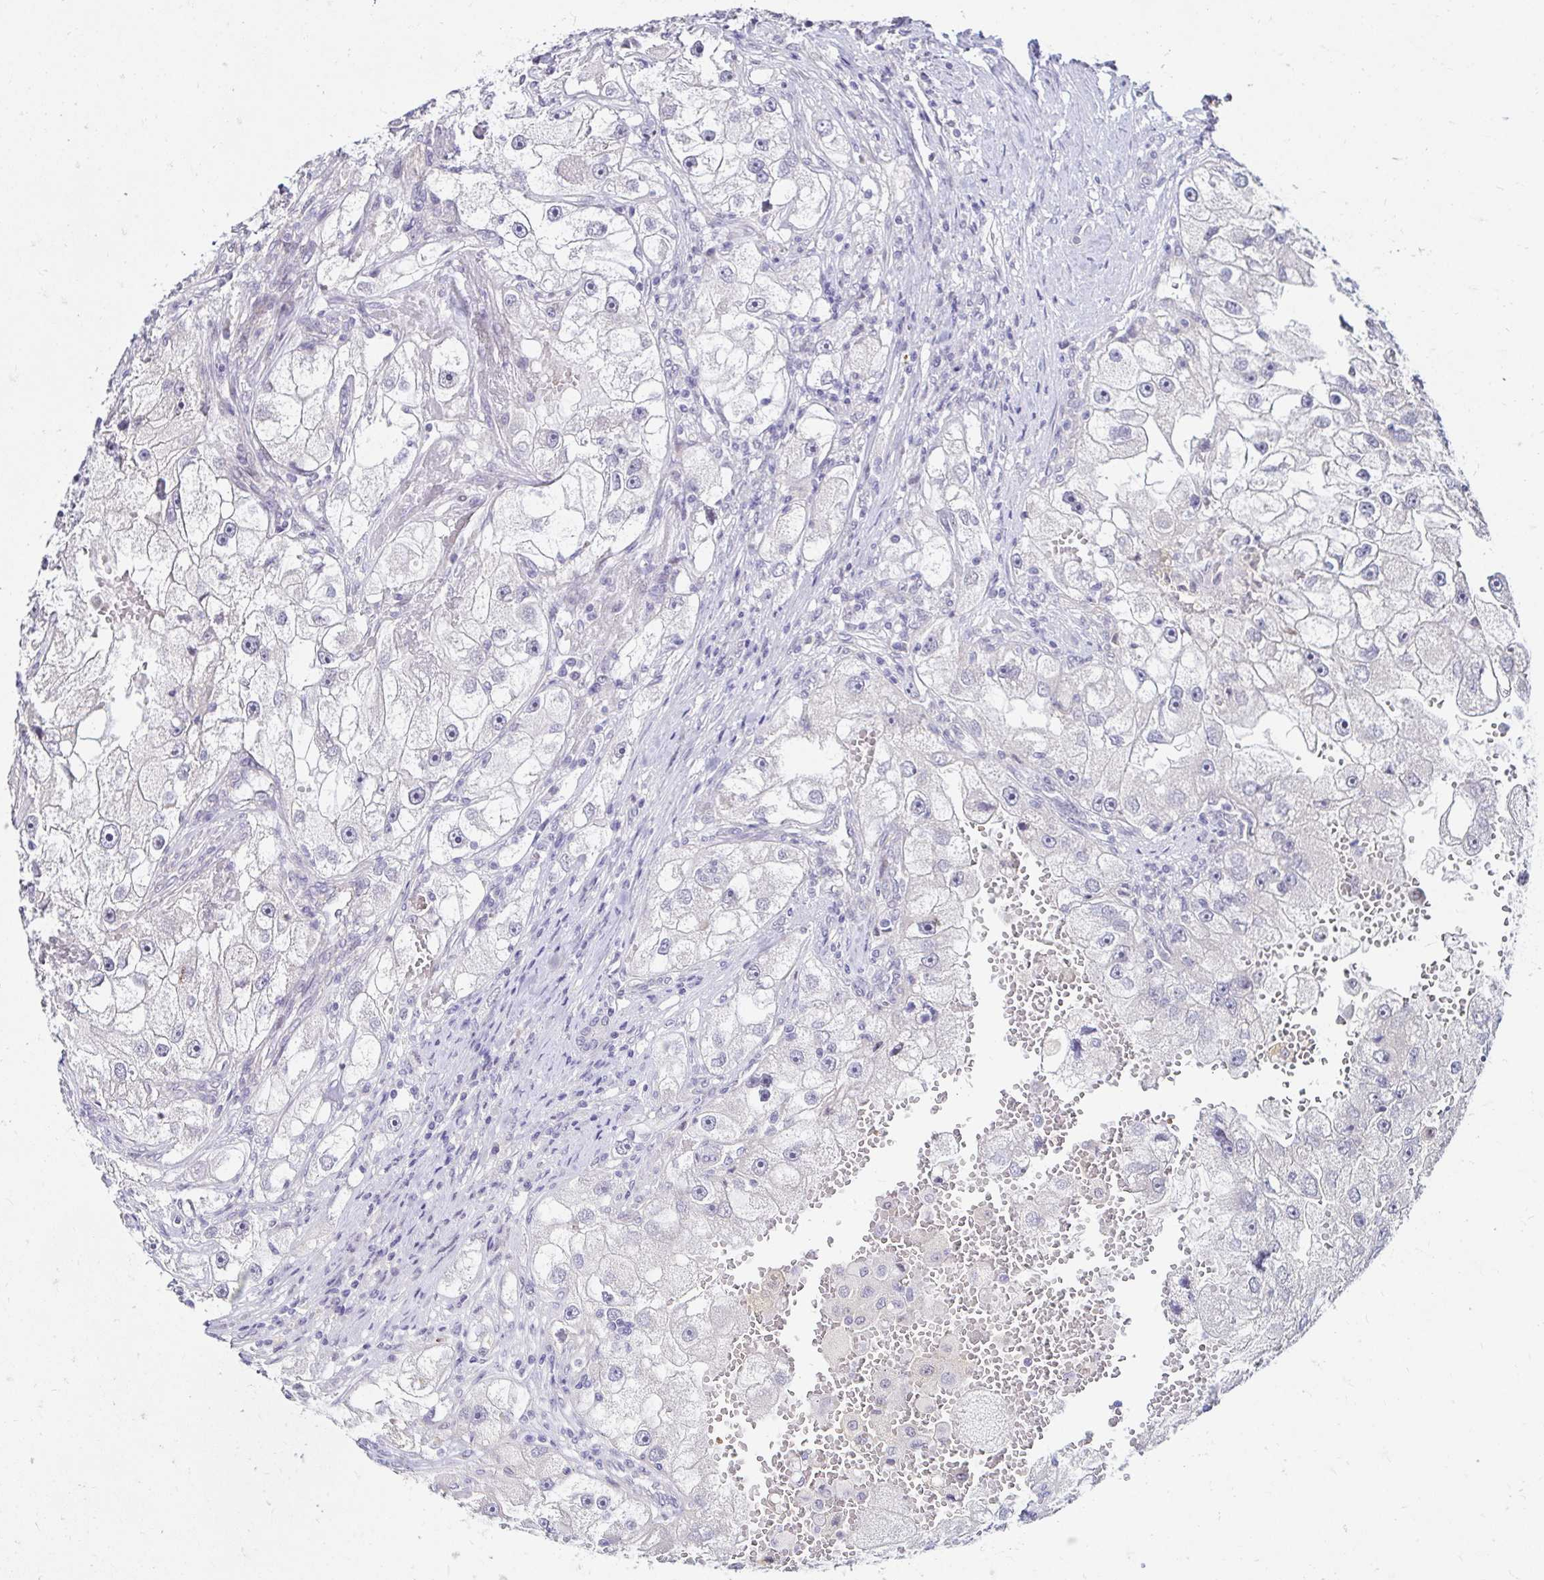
{"staining": {"intensity": "negative", "quantity": "none", "location": "none"}, "tissue": "renal cancer", "cell_type": "Tumor cells", "image_type": "cancer", "snomed": [{"axis": "morphology", "description": "Adenocarcinoma, NOS"}, {"axis": "topography", "description": "Kidney"}], "caption": "A high-resolution image shows immunohistochemistry staining of adenocarcinoma (renal), which exhibits no significant expression in tumor cells. The staining was performed using DAB (3,3'-diaminobenzidine) to visualize the protein expression in brown, while the nuclei were stained in blue with hematoxylin (Magnification: 20x).", "gene": "GUCY1A1", "patient": {"sex": "male", "age": 63}}